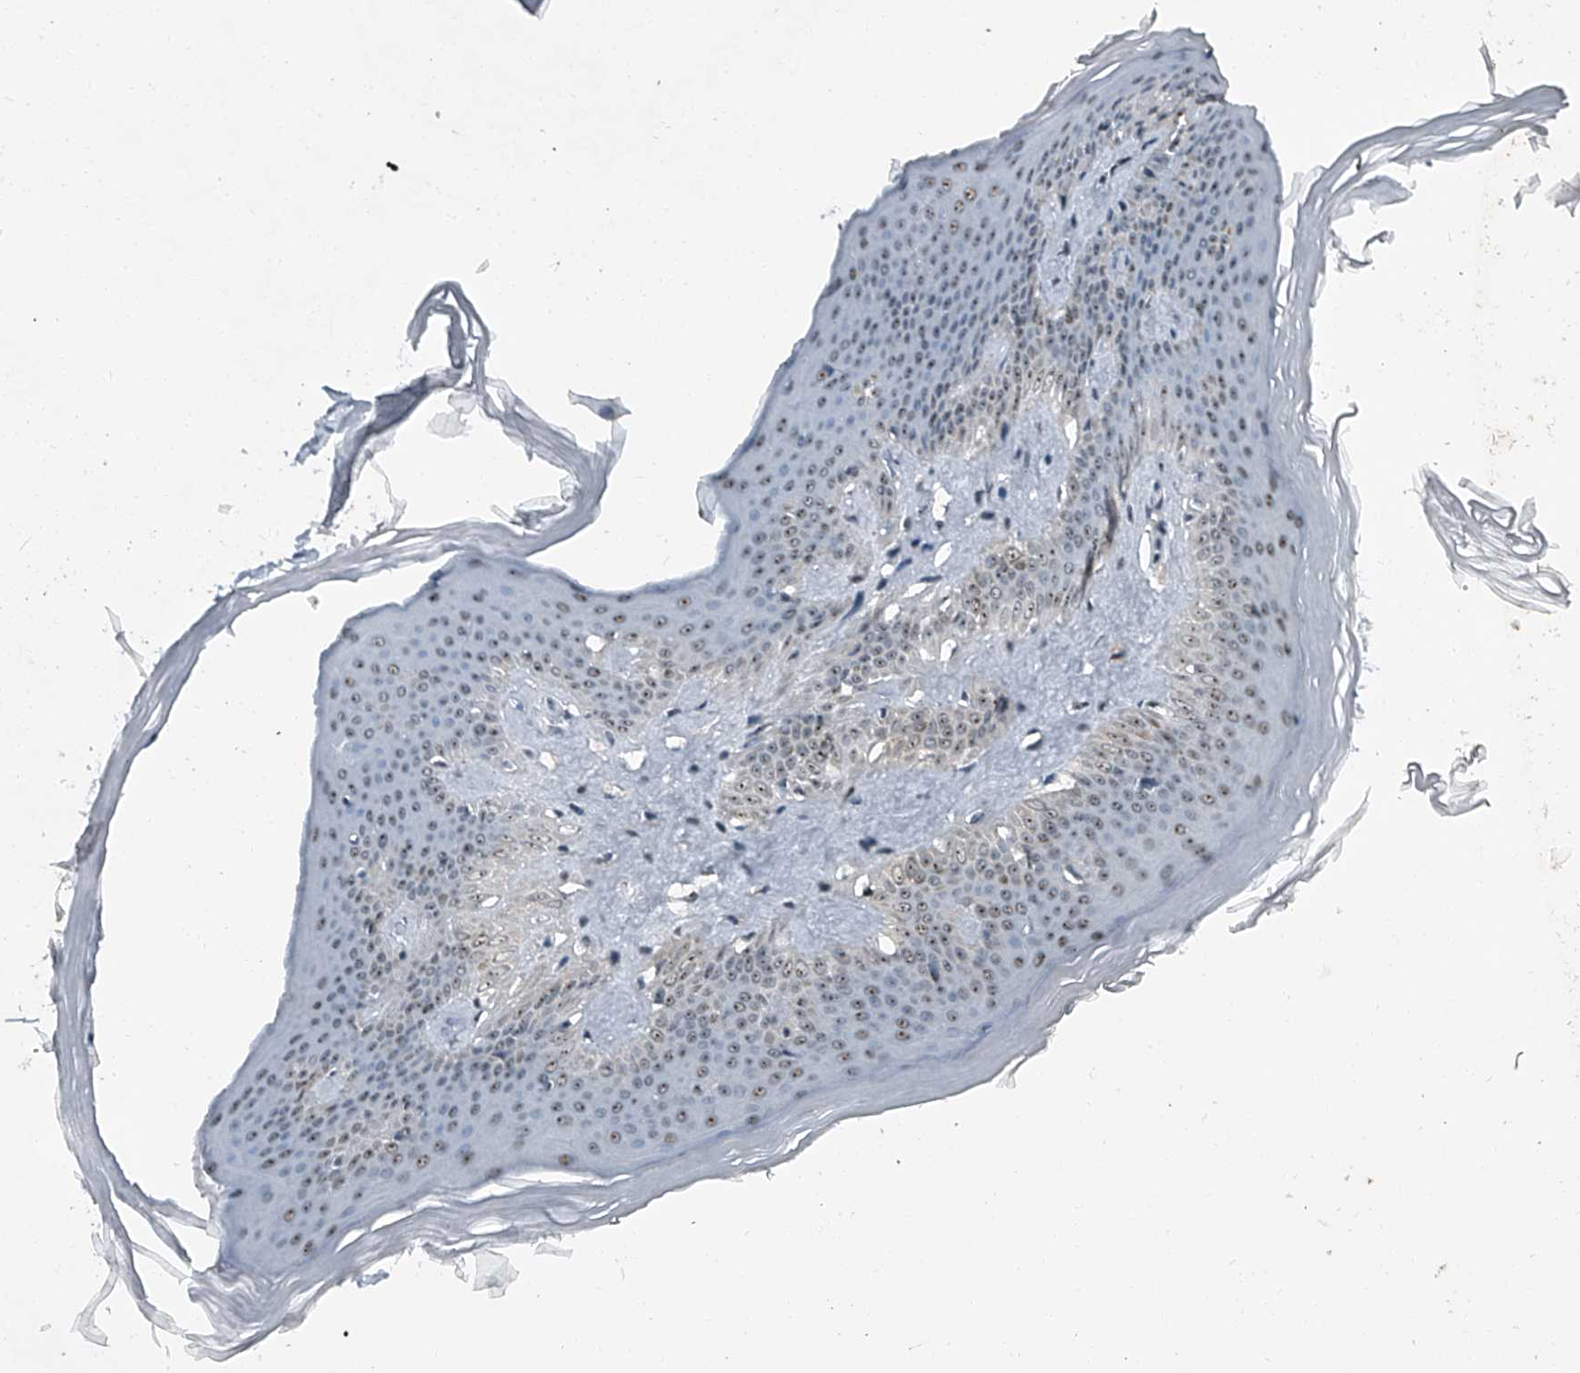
{"staining": {"intensity": "weak", "quantity": ">75%", "location": "nuclear"}, "tissue": "skin", "cell_type": "Fibroblasts", "image_type": "normal", "snomed": [{"axis": "morphology", "description": "Normal tissue, NOS"}, {"axis": "topography", "description": "Skin"}], "caption": "A low amount of weak nuclear staining is present in about >75% of fibroblasts in unremarkable skin.", "gene": "TCOF1", "patient": {"sex": "female", "age": 27}}